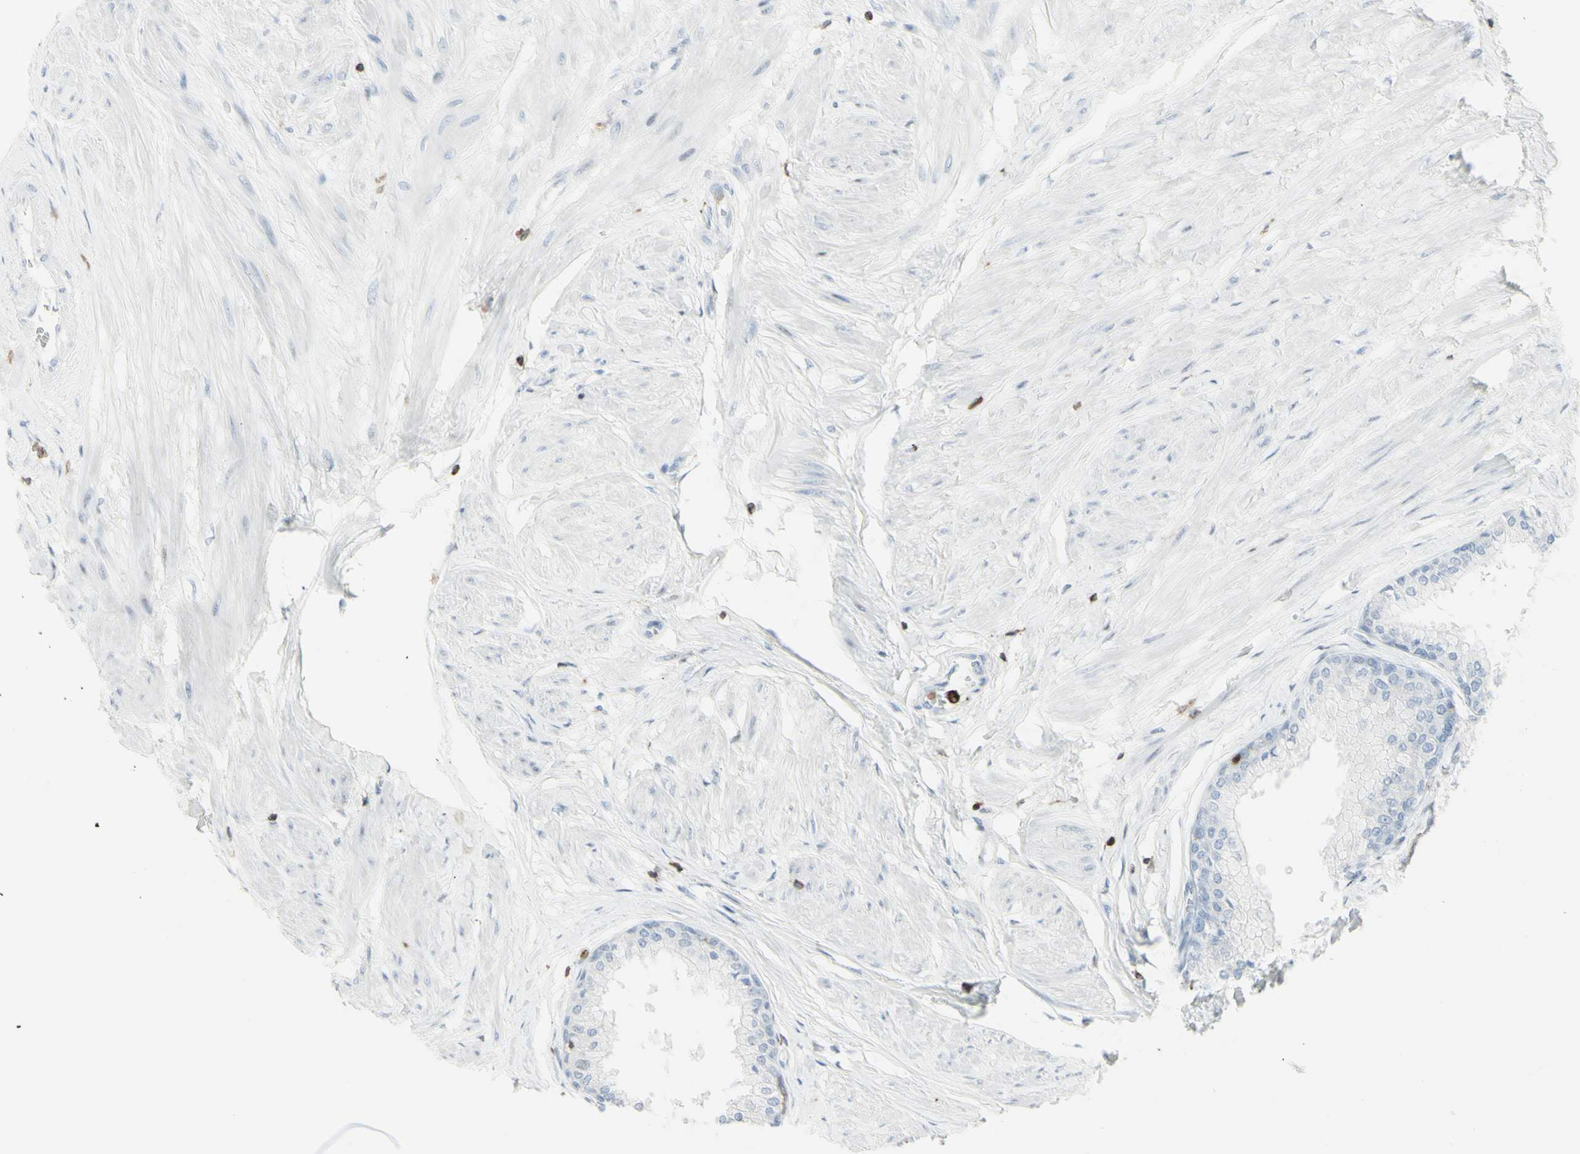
{"staining": {"intensity": "moderate", "quantity": "<25%", "location": "cytoplasmic/membranous"}, "tissue": "prostate", "cell_type": "Glandular cells", "image_type": "normal", "snomed": [{"axis": "morphology", "description": "Normal tissue, NOS"}, {"axis": "topography", "description": "Prostate"}, {"axis": "topography", "description": "Seminal veicle"}], "caption": "This photomicrograph shows immunohistochemistry (IHC) staining of normal prostate, with low moderate cytoplasmic/membranous positivity in approximately <25% of glandular cells.", "gene": "NRG1", "patient": {"sex": "male", "age": 60}}